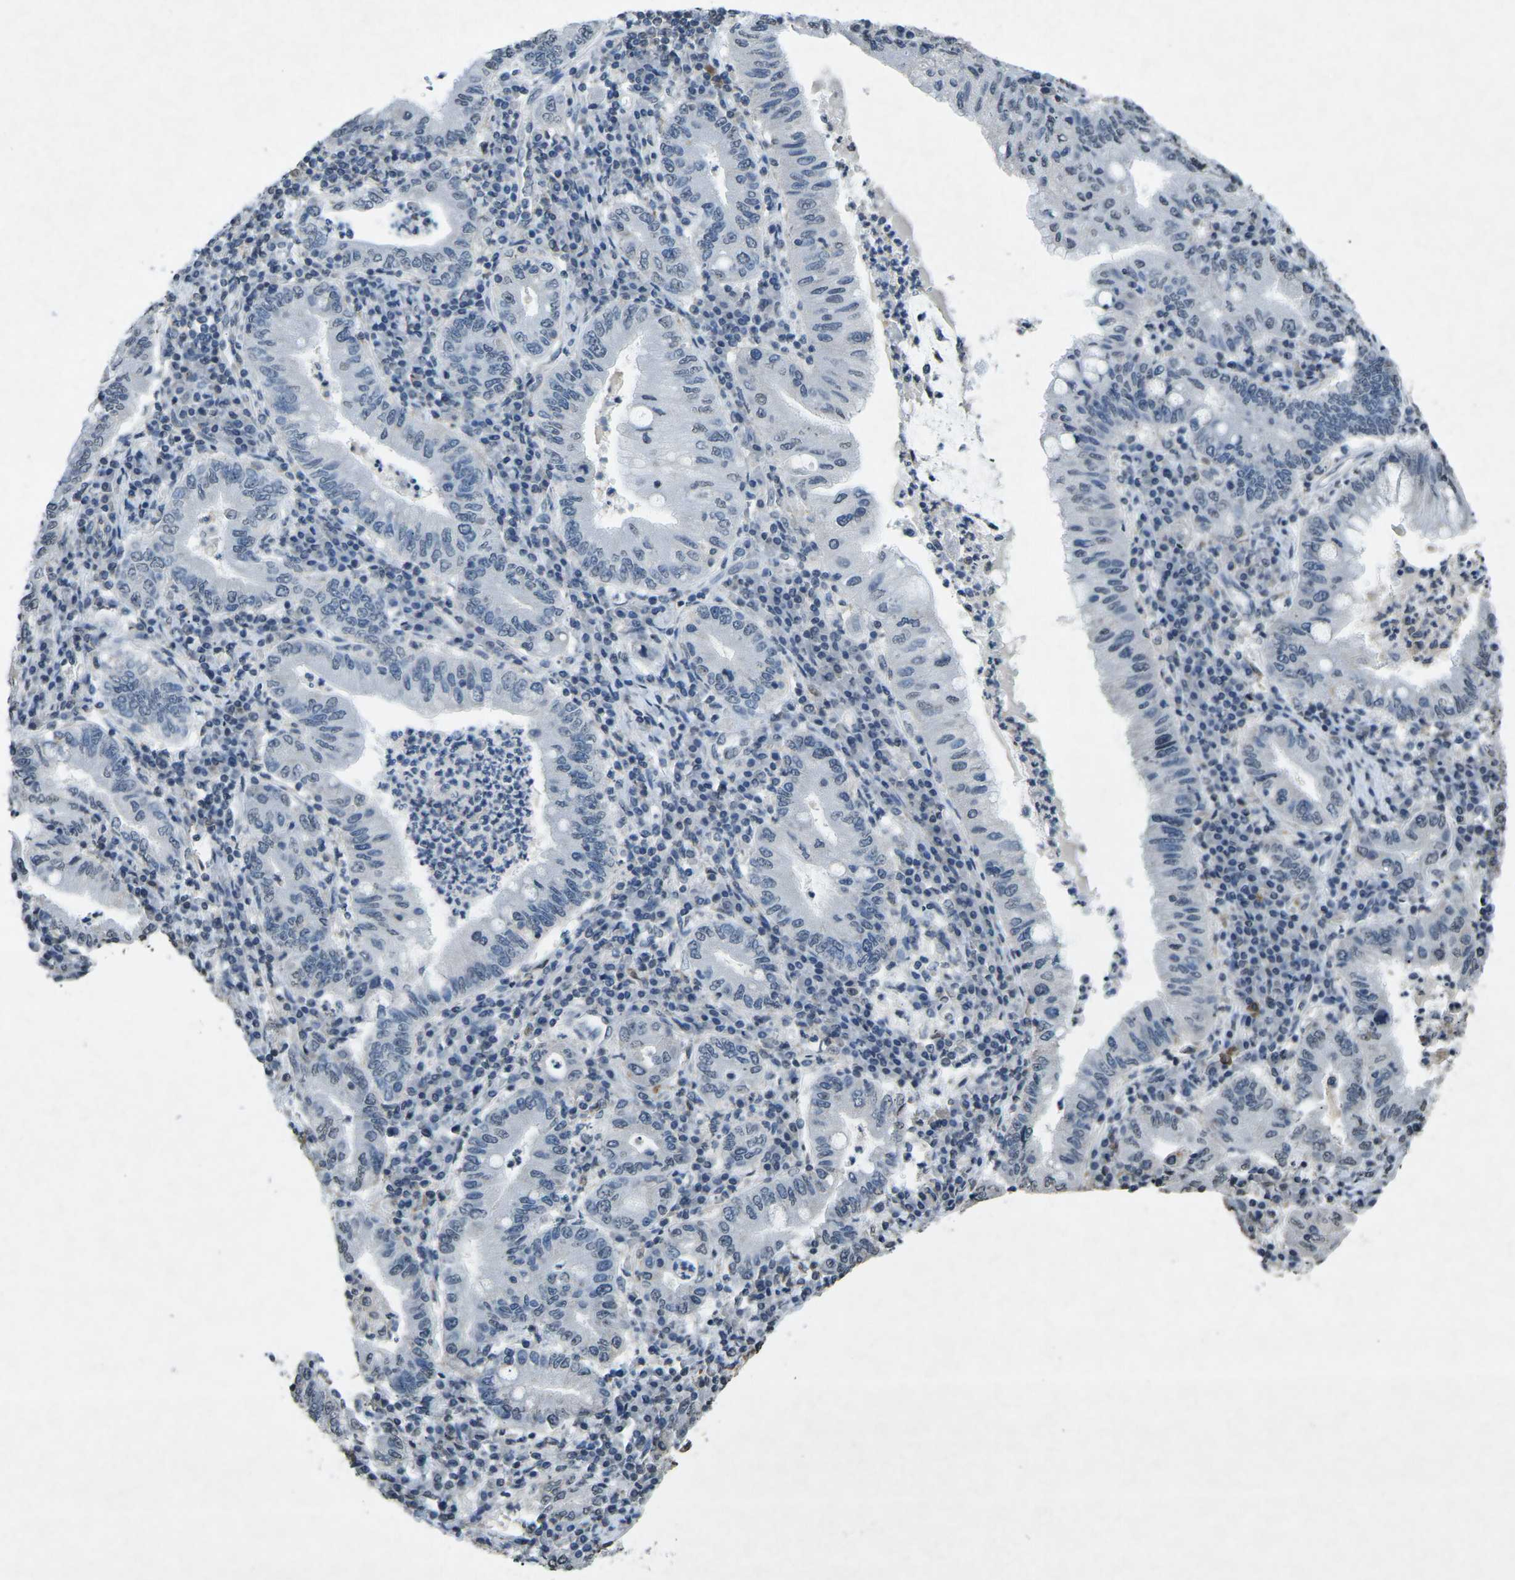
{"staining": {"intensity": "weak", "quantity": "<25%", "location": "nuclear"}, "tissue": "stomach cancer", "cell_type": "Tumor cells", "image_type": "cancer", "snomed": [{"axis": "morphology", "description": "Normal tissue, NOS"}, {"axis": "morphology", "description": "Adenocarcinoma, NOS"}, {"axis": "topography", "description": "Esophagus"}, {"axis": "topography", "description": "Stomach, upper"}, {"axis": "topography", "description": "Peripheral nerve tissue"}], "caption": "A histopathology image of adenocarcinoma (stomach) stained for a protein reveals no brown staining in tumor cells. Nuclei are stained in blue.", "gene": "TFR2", "patient": {"sex": "male", "age": 62}}